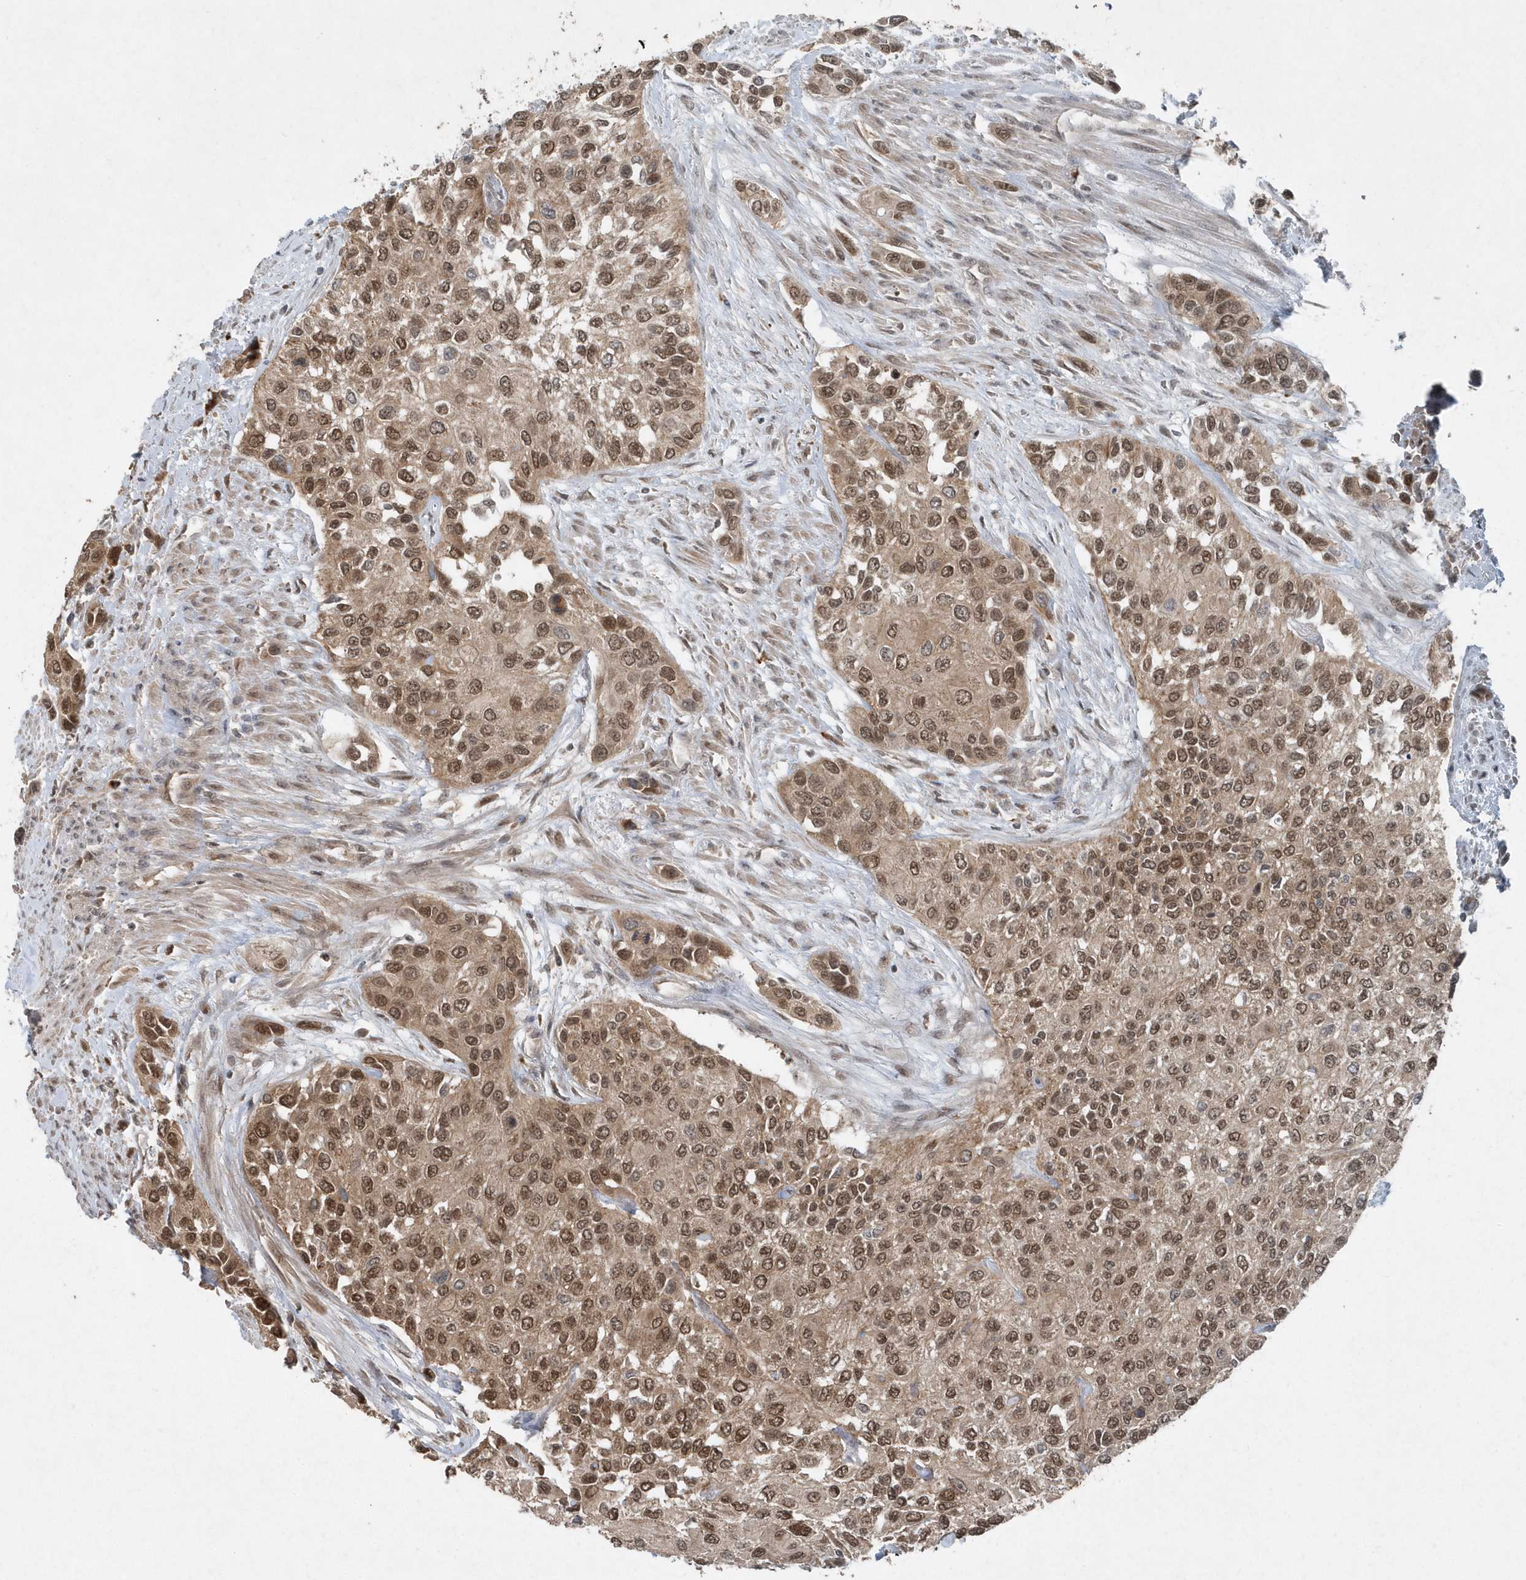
{"staining": {"intensity": "moderate", "quantity": ">75%", "location": "nuclear"}, "tissue": "urothelial cancer", "cell_type": "Tumor cells", "image_type": "cancer", "snomed": [{"axis": "morphology", "description": "Normal tissue, NOS"}, {"axis": "morphology", "description": "Urothelial carcinoma, High grade"}, {"axis": "topography", "description": "Vascular tissue"}, {"axis": "topography", "description": "Urinary bladder"}], "caption": "IHC of urothelial cancer reveals medium levels of moderate nuclear expression in approximately >75% of tumor cells.", "gene": "QTRT2", "patient": {"sex": "female", "age": 56}}